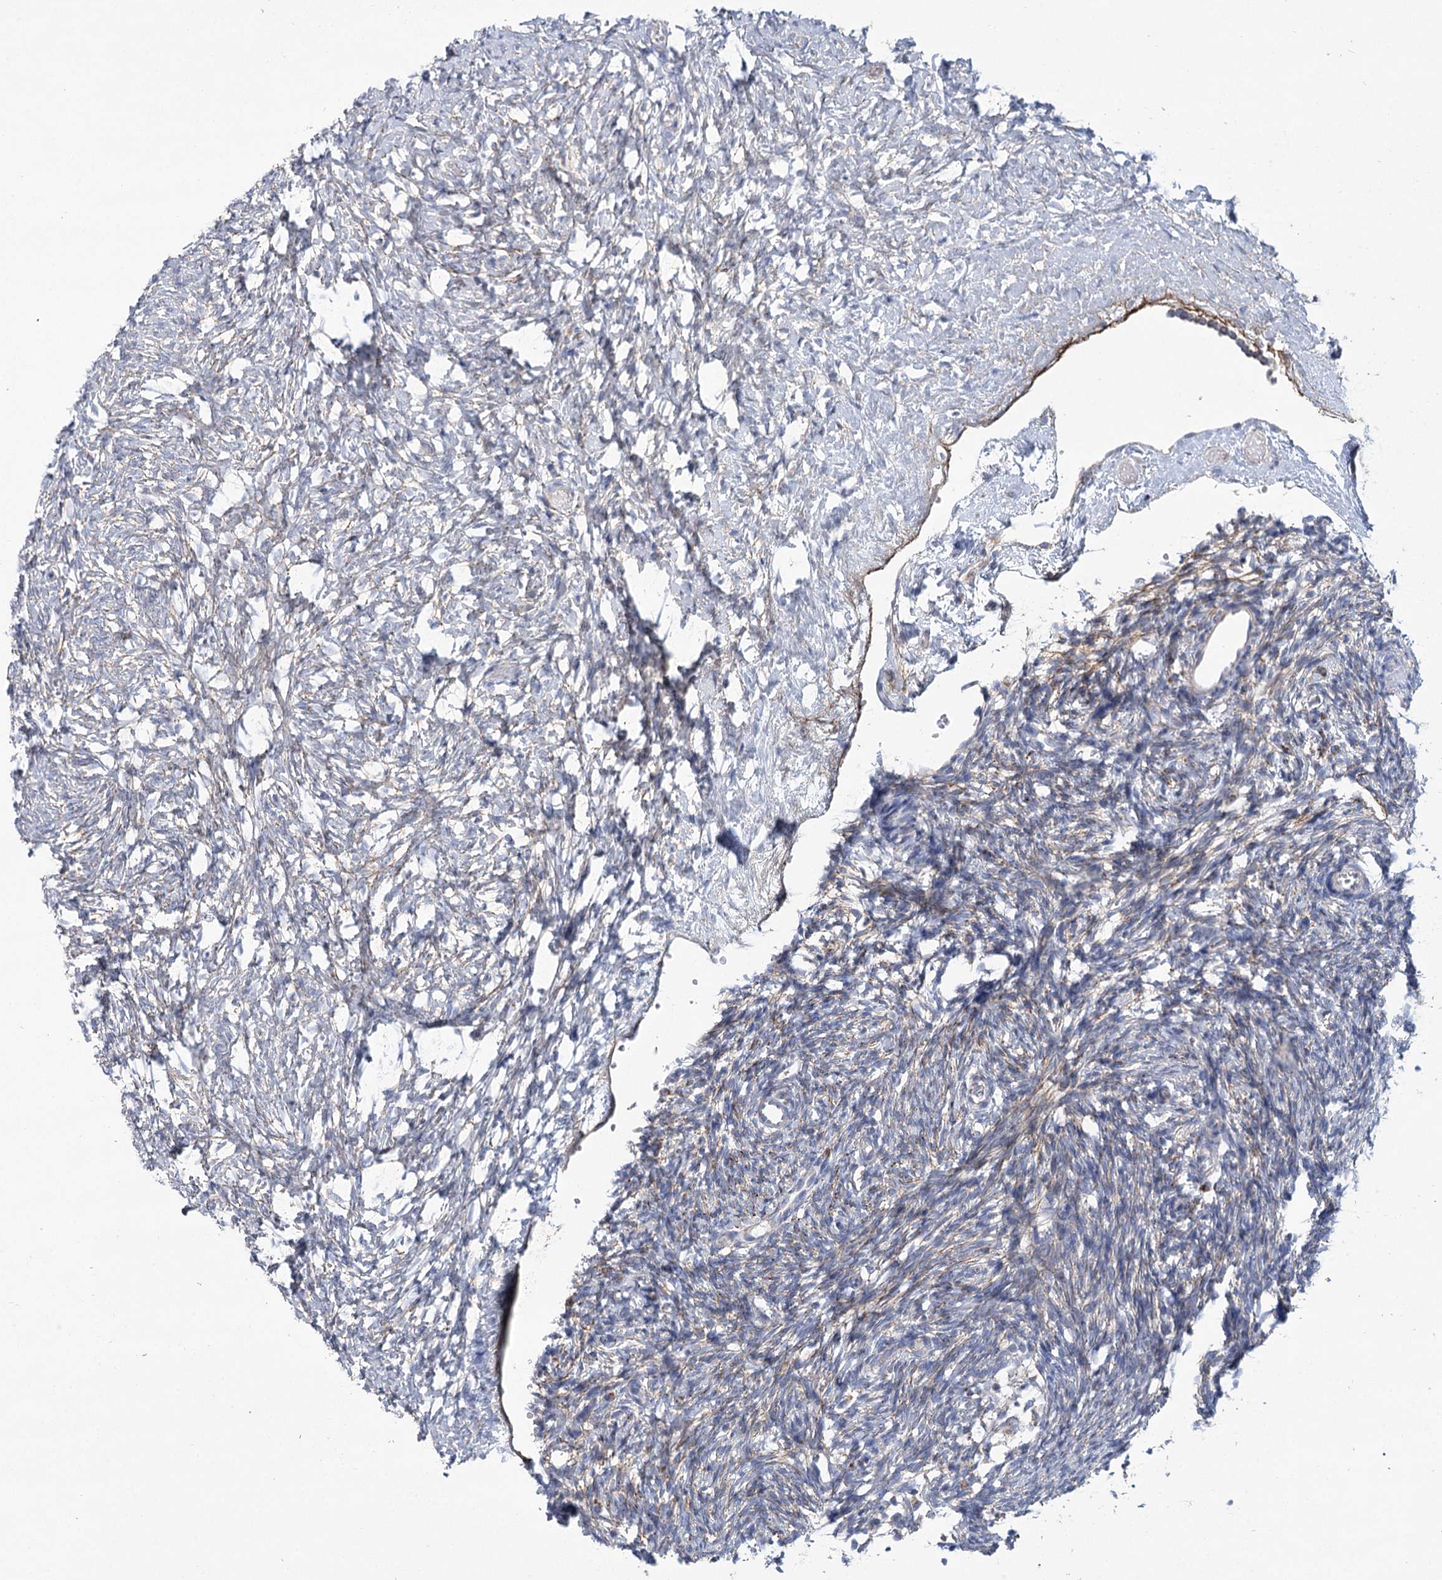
{"staining": {"intensity": "negative", "quantity": "none", "location": "none"}, "tissue": "ovary", "cell_type": "Ovarian stroma cells", "image_type": "normal", "snomed": [{"axis": "morphology", "description": "Normal tissue, NOS"}, {"axis": "topography", "description": "Ovary"}], "caption": "Immunohistochemical staining of benign human ovary exhibits no significant expression in ovarian stroma cells. (DAB (3,3'-diaminobenzidine) IHC, high magnification).", "gene": "SNX7", "patient": {"sex": "female", "age": 35}}